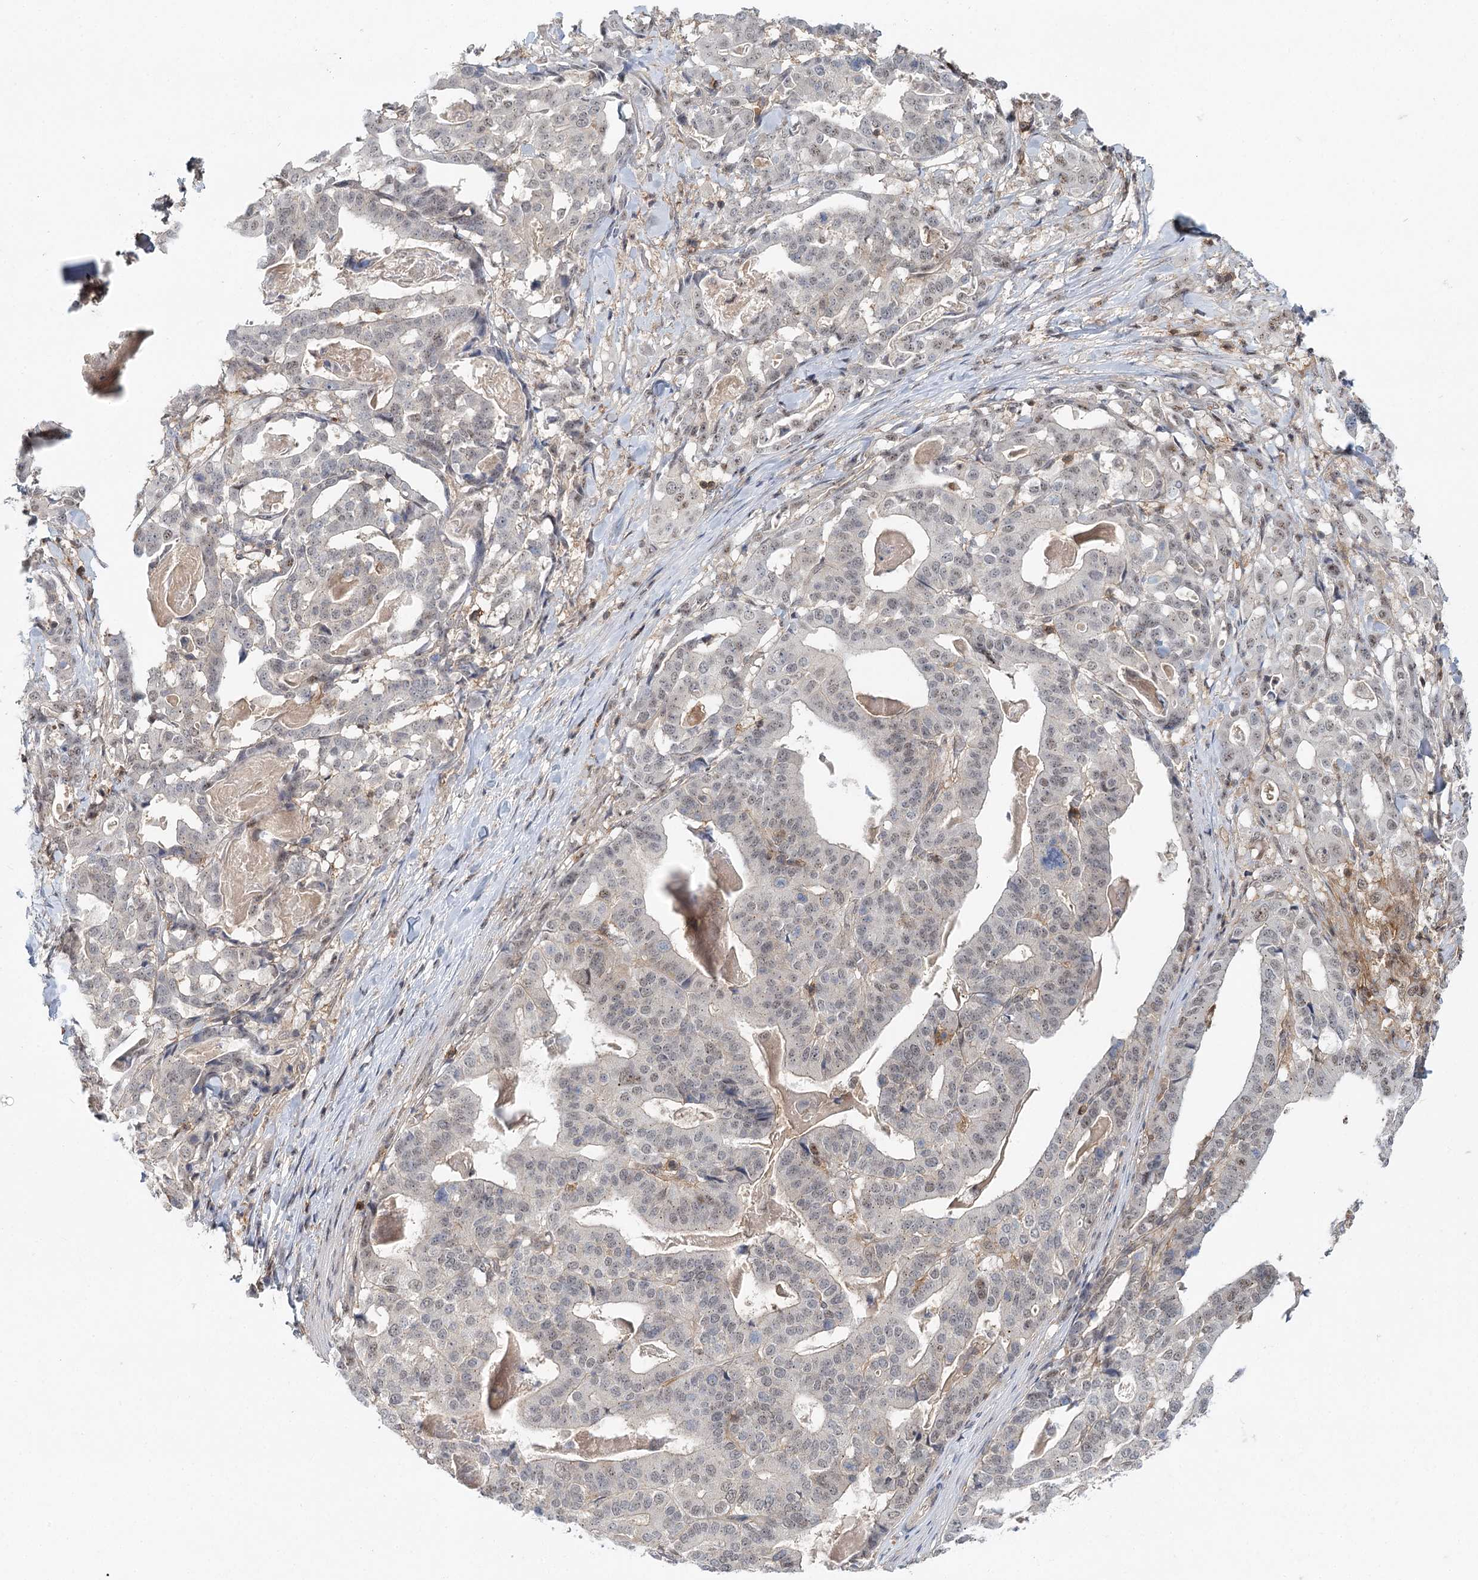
{"staining": {"intensity": "weak", "quantity": "<25%", "location": "nuclear"}, "tissue": "stomach cancer", "cell_type": "Tumor cells", "image_type": "cancer", "snomed": [{"axis": "morphology", "description": "Adenocarcinoma, NOS"}, {"axis": "topography", "description": "Stomach"}], "caption": "DAB immunohistochemical staining of human adenocarcinoma (stomach) demonstrates no significant expression in tumor cells.", "gene": "CDC42SE2", "patient": {"sex": "male", "age": 48}}